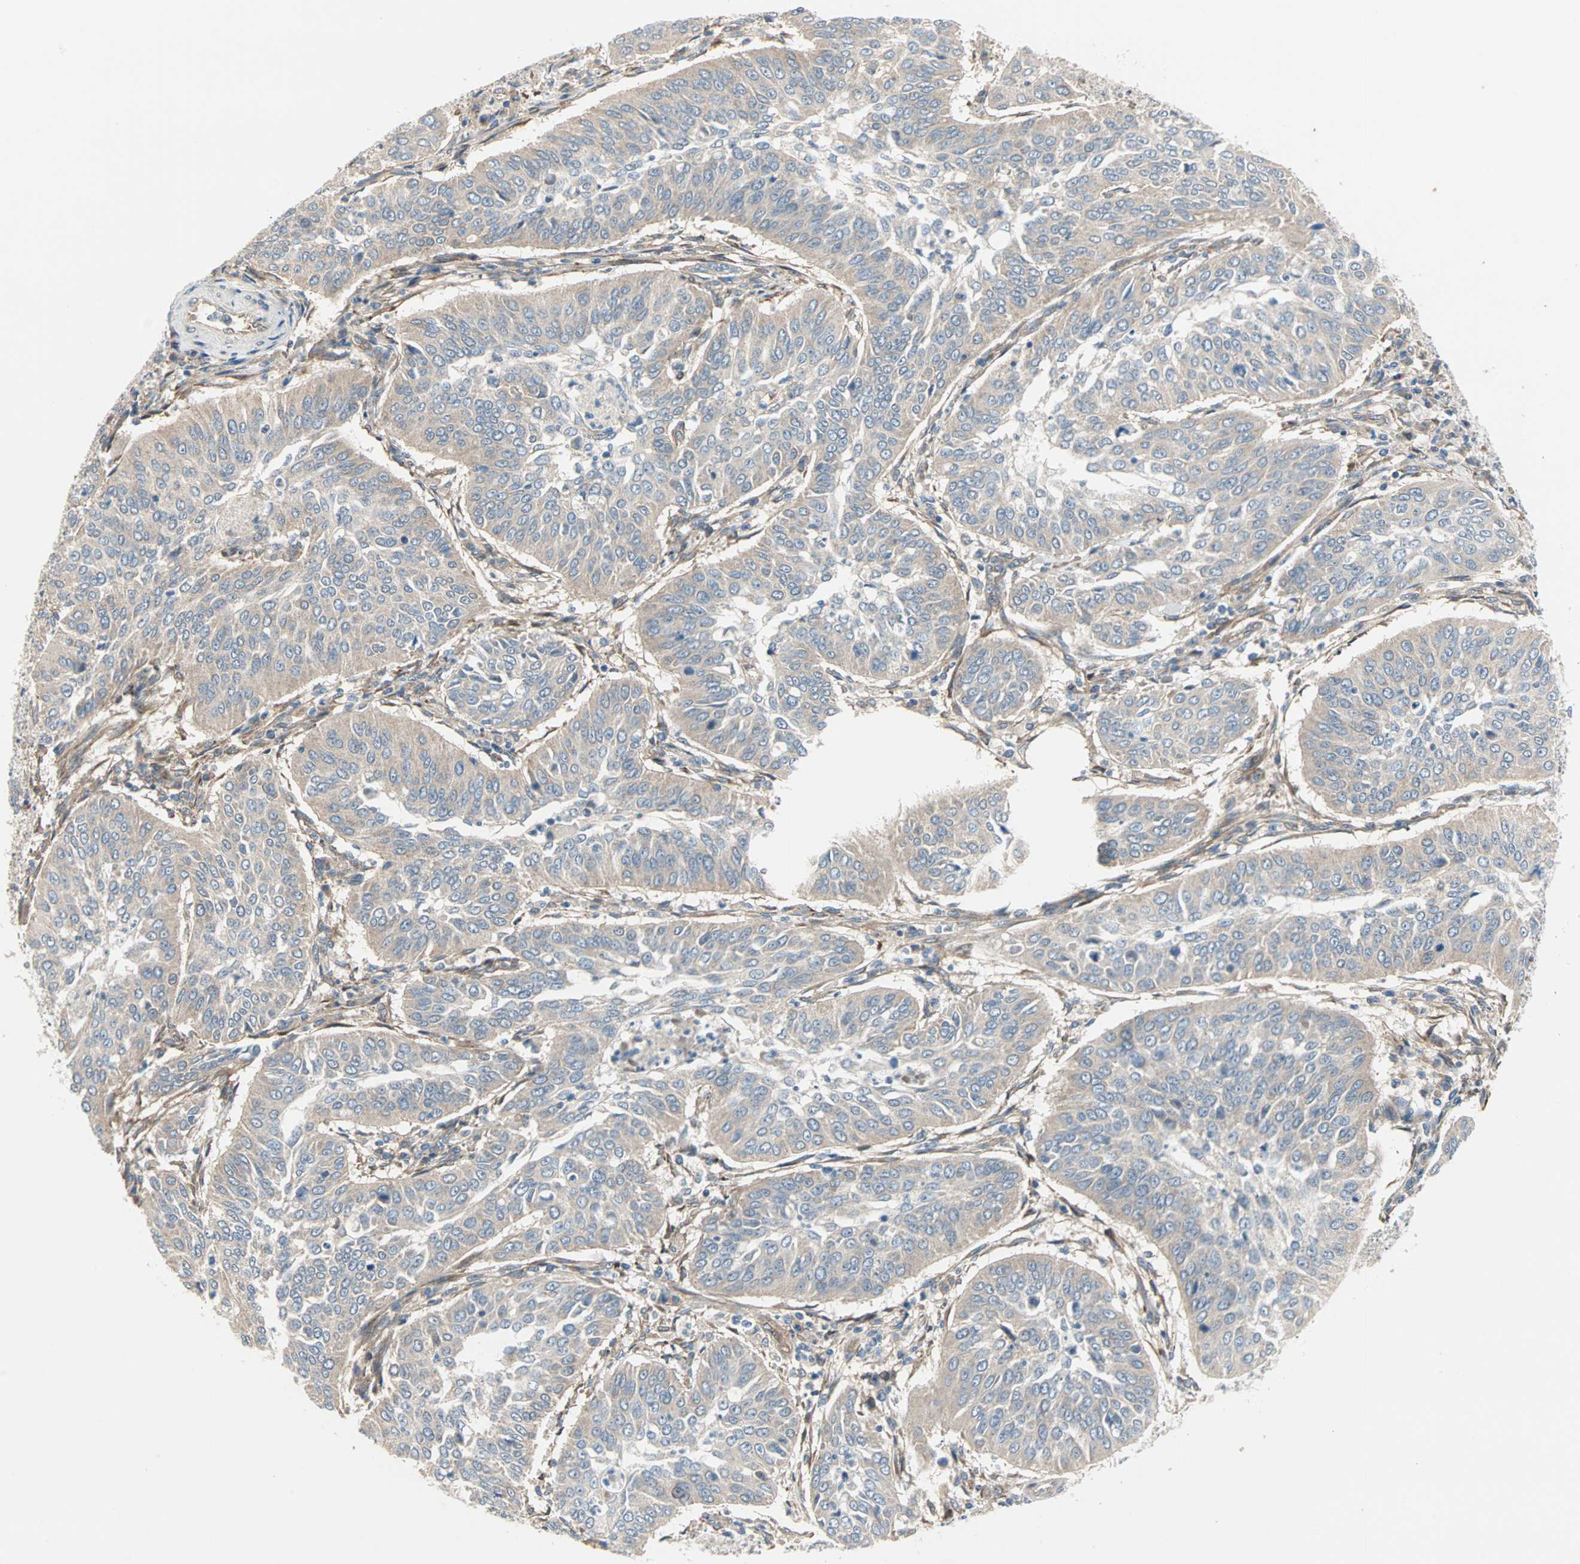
{"staining": {"intensity": "weak", "quantity": "25%-75%", "location": "cytoplasmic/membranous"}, "tissue": "cervical cancer", "cell_type": "Tumor cells", "image_type": "cancer", "snomed": [{"axis": "morphology", "description": "Normal tissue, NOS"}, {"axis": "morphology", "description": "Squamous cell carcinoma, NOS"}, {"axis": "topography", "description": "Cervix"}], "caption": "Weak cytoplasmic/membranous protein expression is appreciated in approximately 25%-75% of tumor cells in cervical cancer.", "gene": "PDE8A", "patient": {"sex": "female", "age": 39}}